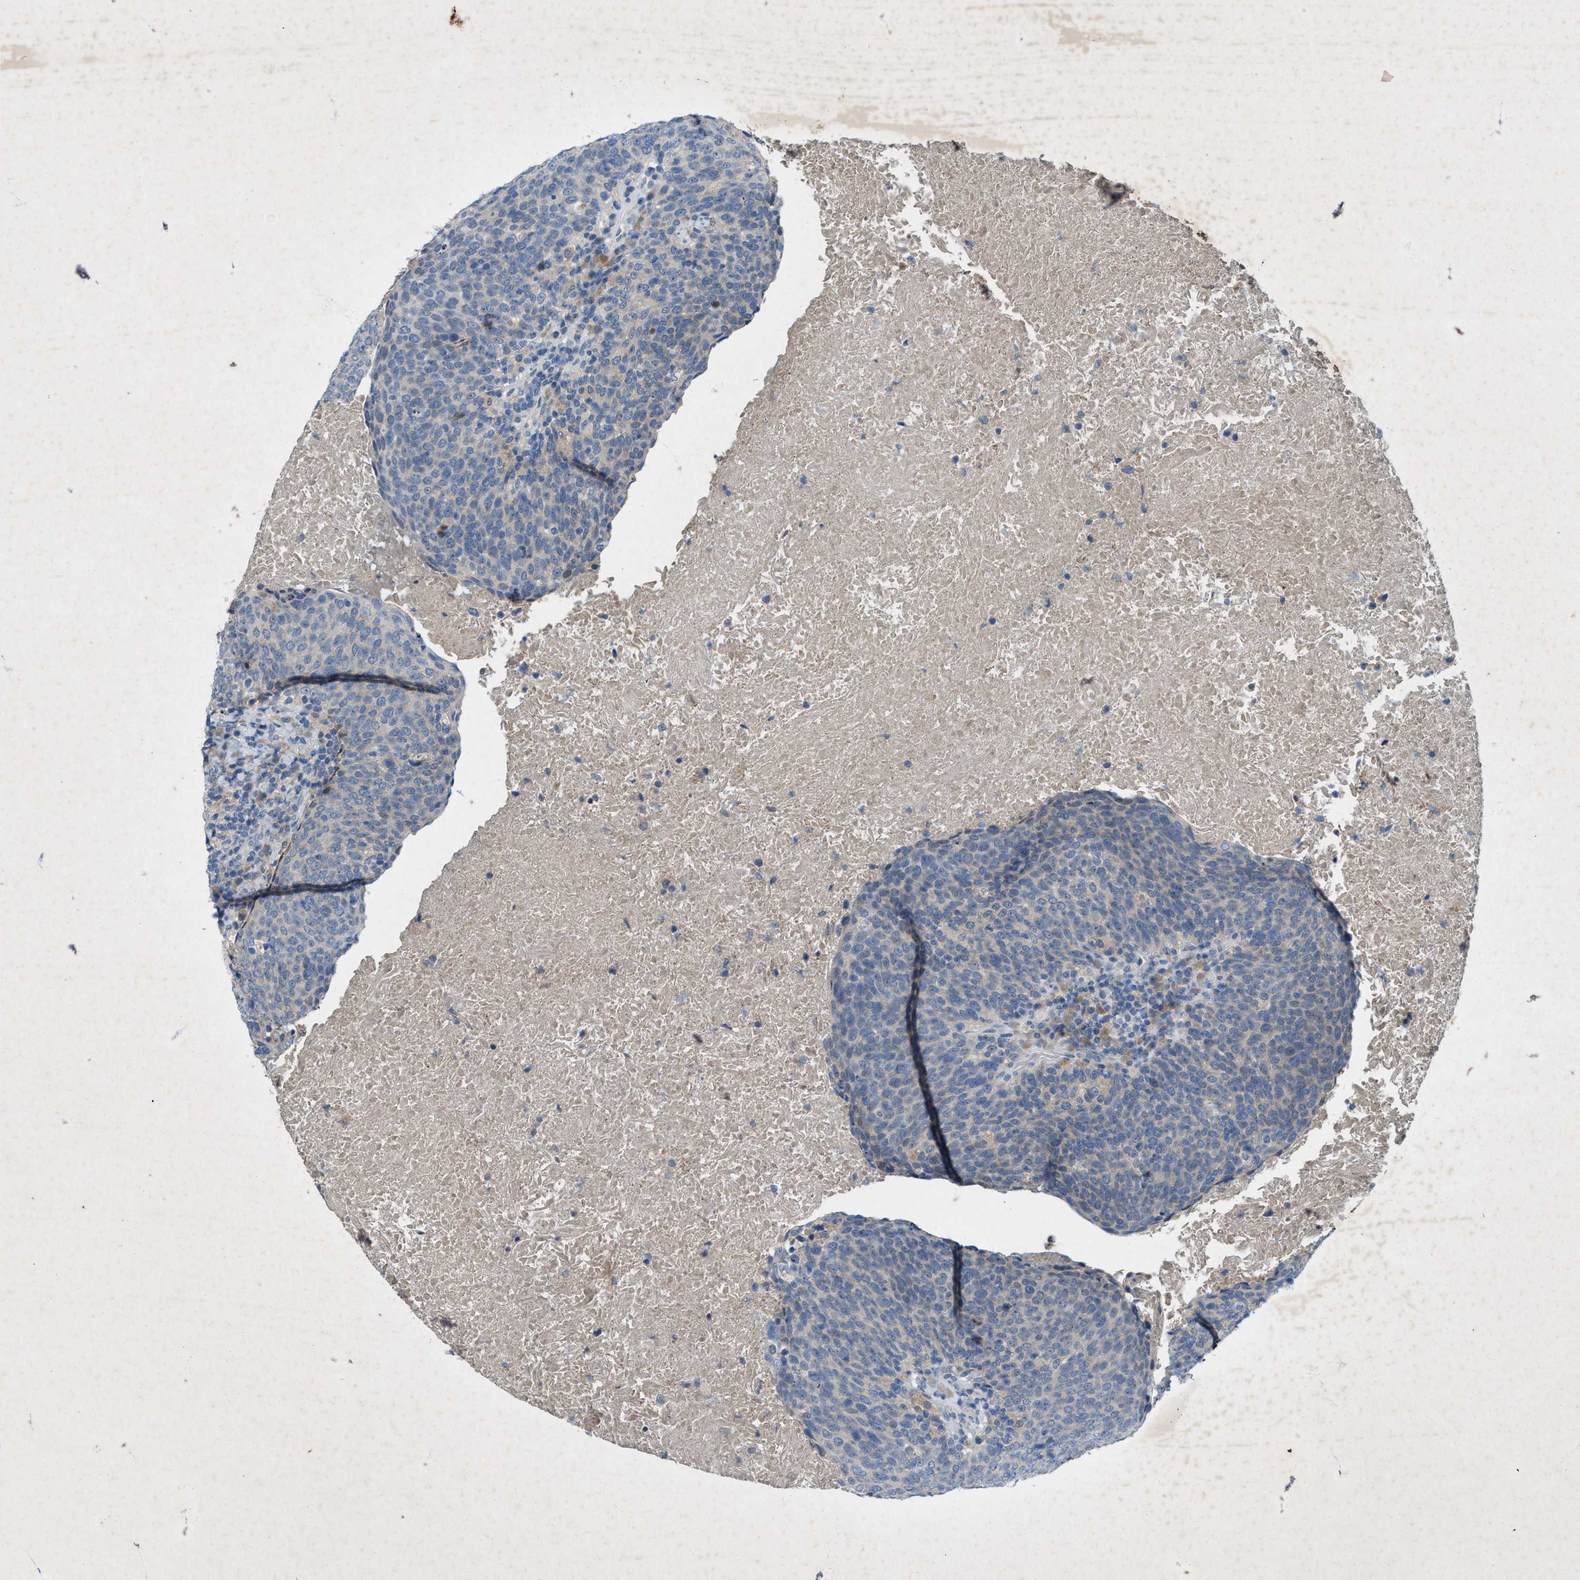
{"staining": {"intensity": "negative", "quantity": "none", "location": "none"}, "tissue": "head and neck cancer", "cell_type": "Tumor cells", "image_type": "cancer", "snomed": [{"axis": "morphology", "description": "Squamous cell carcinoma, NOS"}, {"axis": "morphology", "description": "Squamous cell carcinoma, metastatic, NOS"}, {"axis": "topography", "description": "Lymph node"}, {"axis": "topography", "description": "Head-Neck"}], "caption": "The histopathology image demonstrates no significant expression in tumor cells of head and neck cancer.", "gene": "URGCP", "patient": {"sex": "male", "age": 62}}